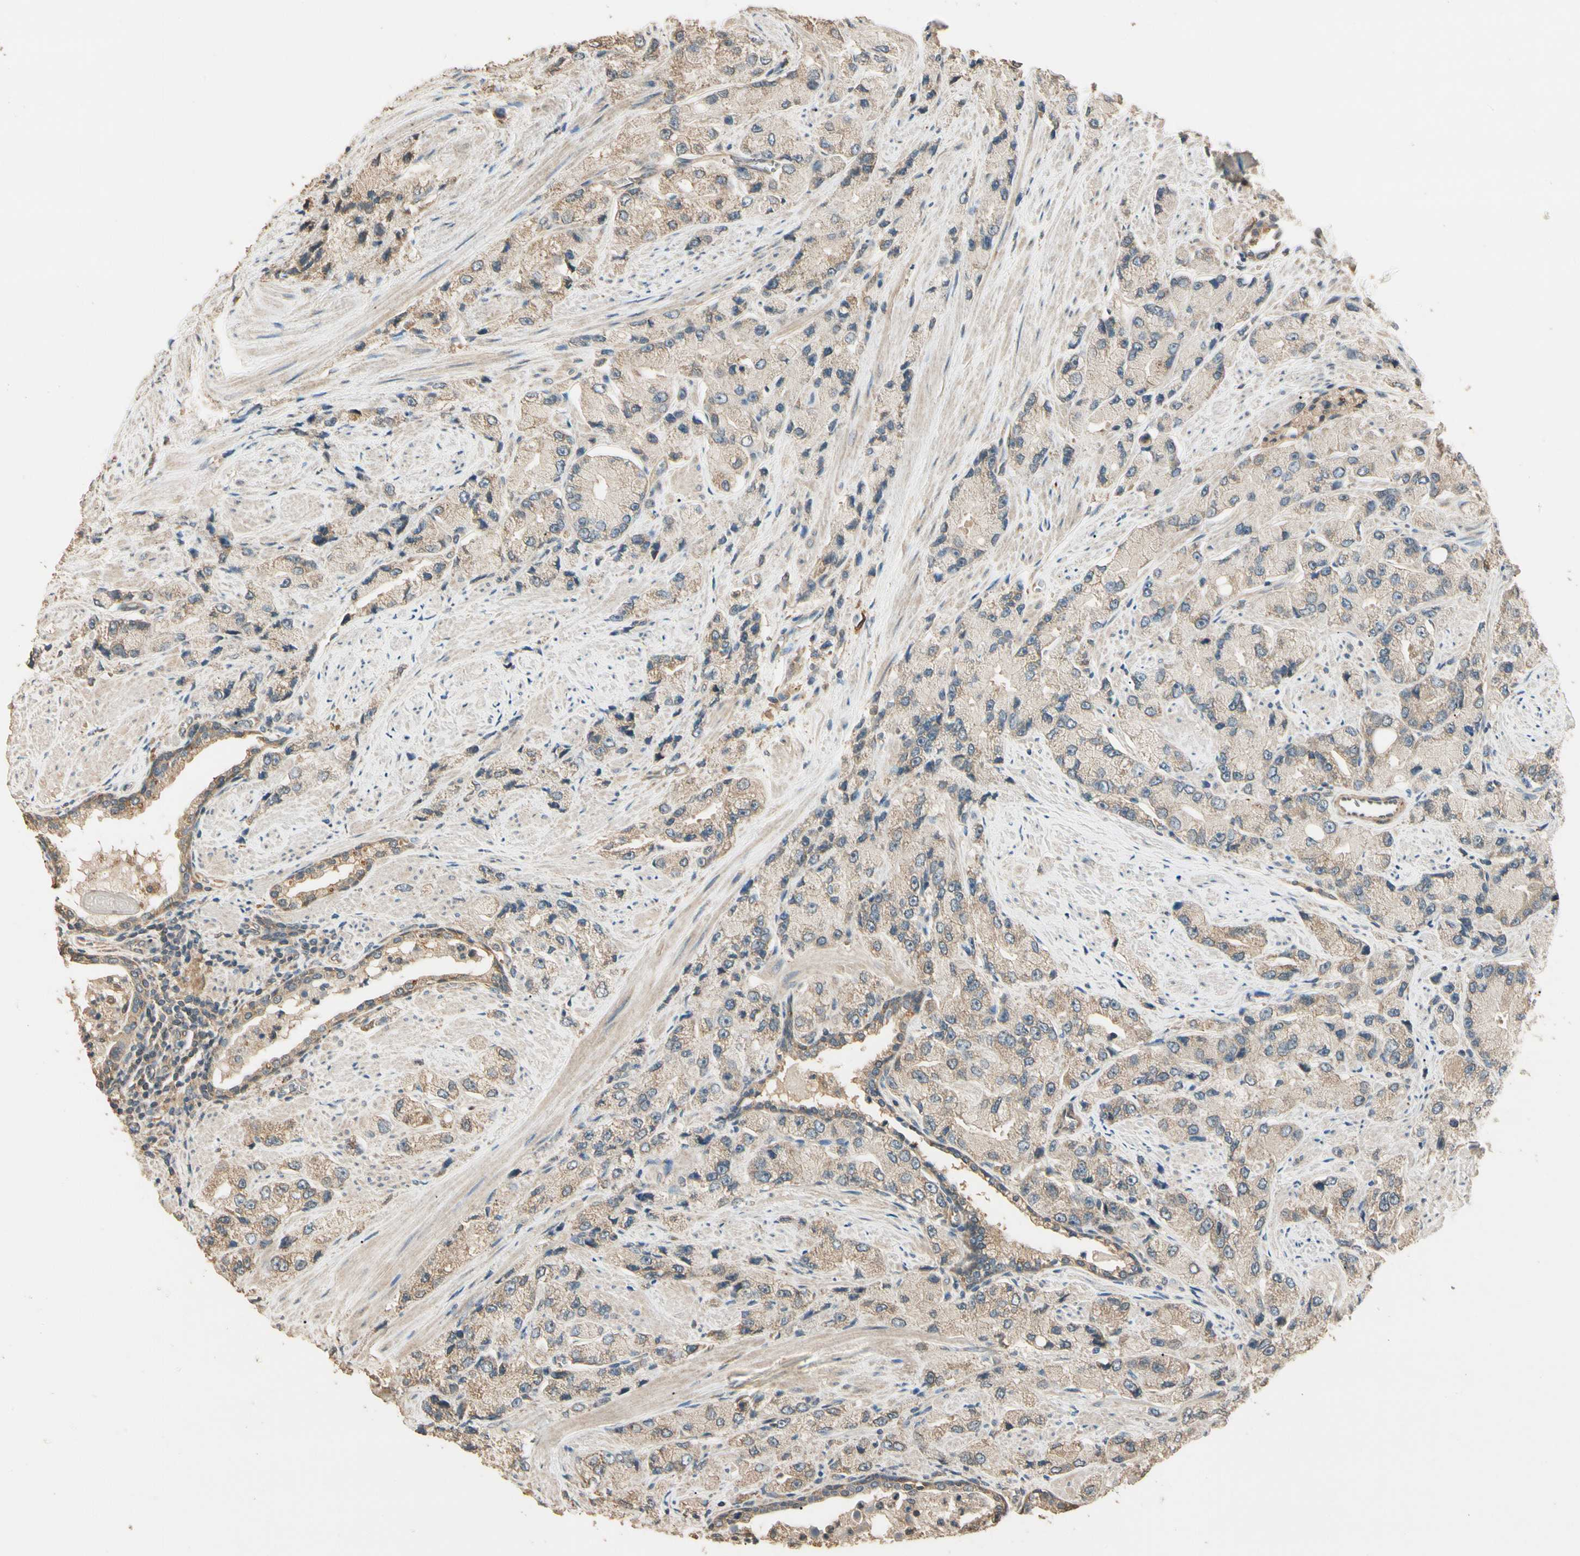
{"staining": {"intensity": "weak", "quantity": ">75%", "location": "cytoplasmic/membranous"}, "tissue": "prostate cancer", "cell_type": "Tumor cells", "image_type": "cancer", "snomed": [{"axis": "morphology", "description": "Adenocarcinoma, High grade"}, {"axis": "topography", "description": "Prostate"}], "caption": "High-grade adenocarcinoma (prostate) was stained to show a protein in brown. There is low levels of weak cytoplasmic/membranous staining in approximately >75% of tumor cells.", "gene": "CDH6", "patient": {"sex": "male", "age": 58}}